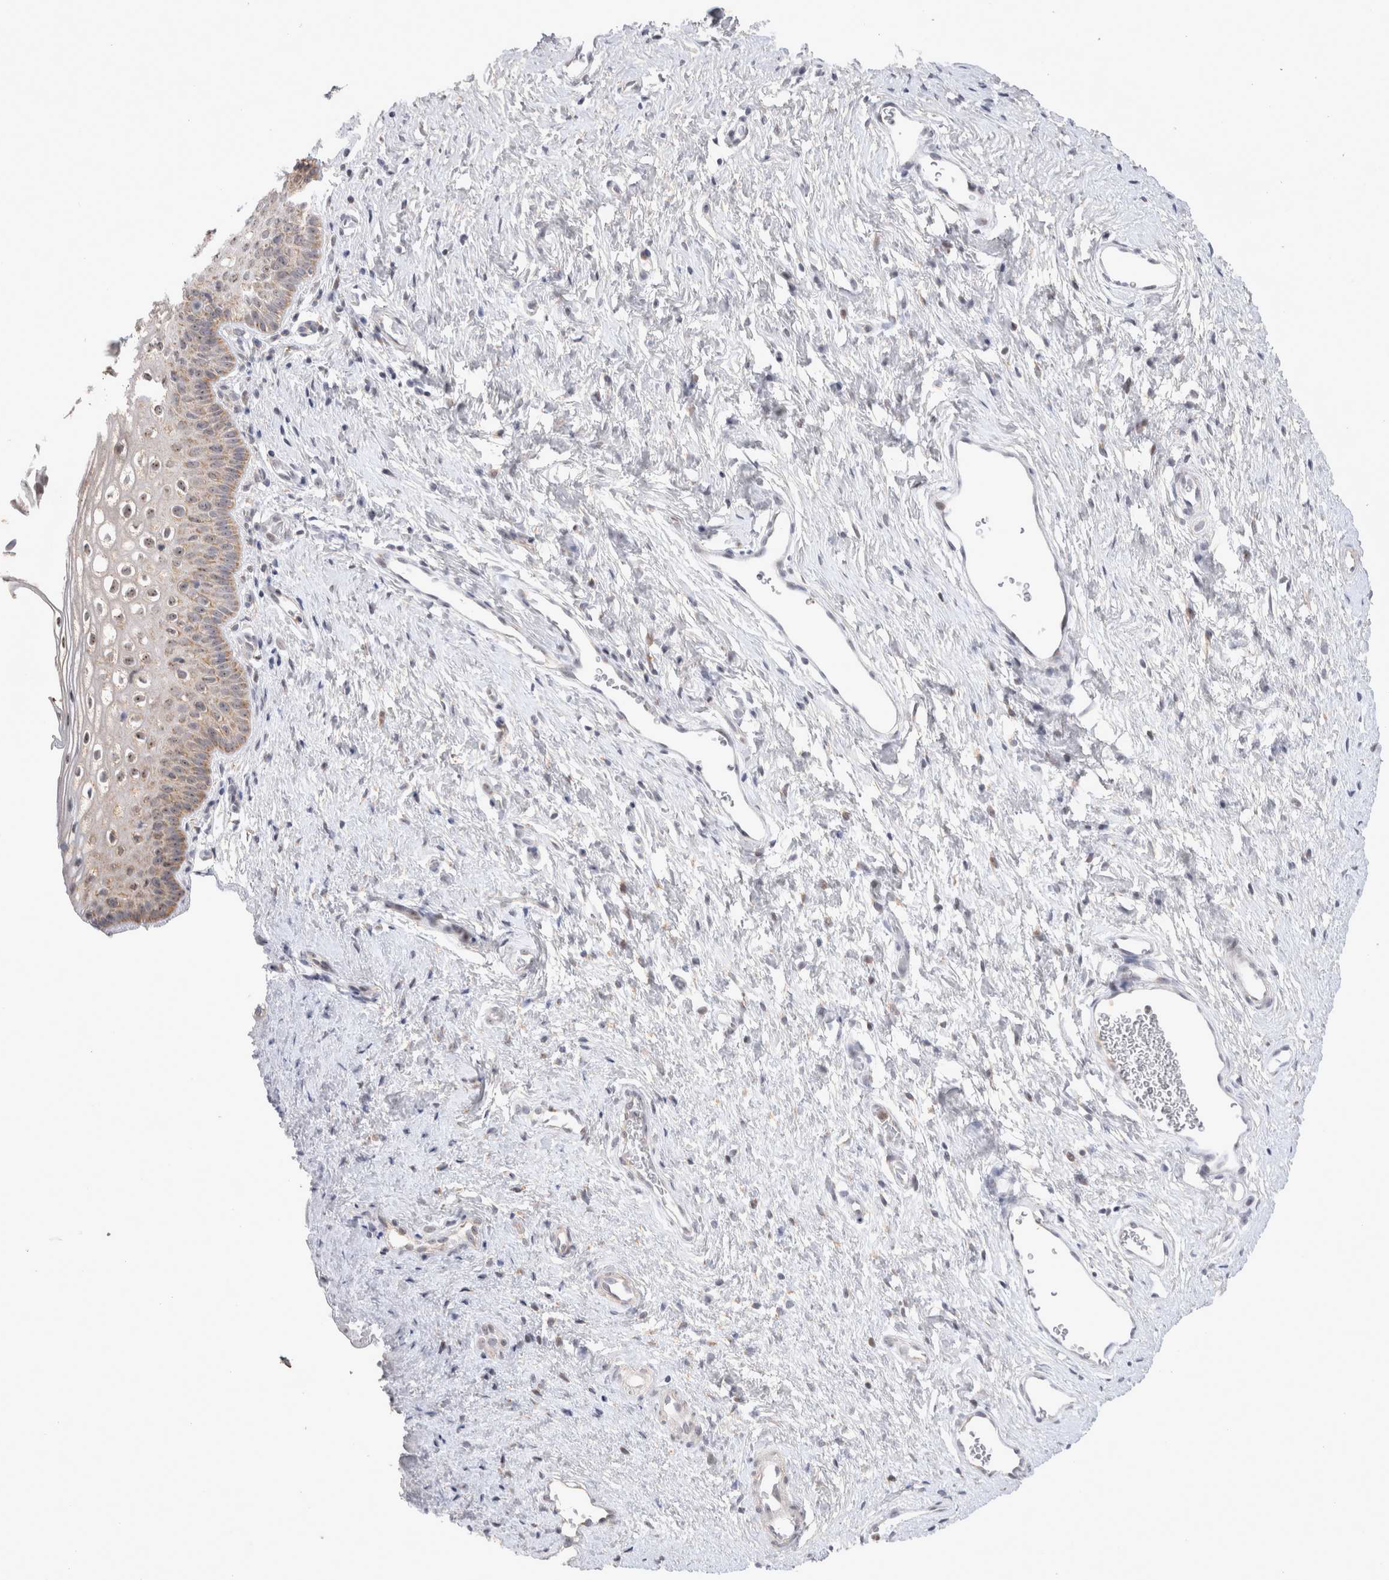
{"staining": {"intensity": "weak", "quantity": "25%-75%", "location": "cytoplasmic/membranous"}, "tissue": "cervix", "cell_type": "Glandular cells", "image_type": "normal", "snomed": [{"axis": "morphology", "description": "Normal tissue, NOS"}, {"axis": "topography", "description": "Cervix"}], "caption": "Normal cervix reveals weak cytoplasmic/membranous positivity in approximately 25%-75% of glandular cells (IHC, brightfield microscopy, high magnification)..", "gene": "MRPL37", "patient": {"sex": "female", "age": 27}}